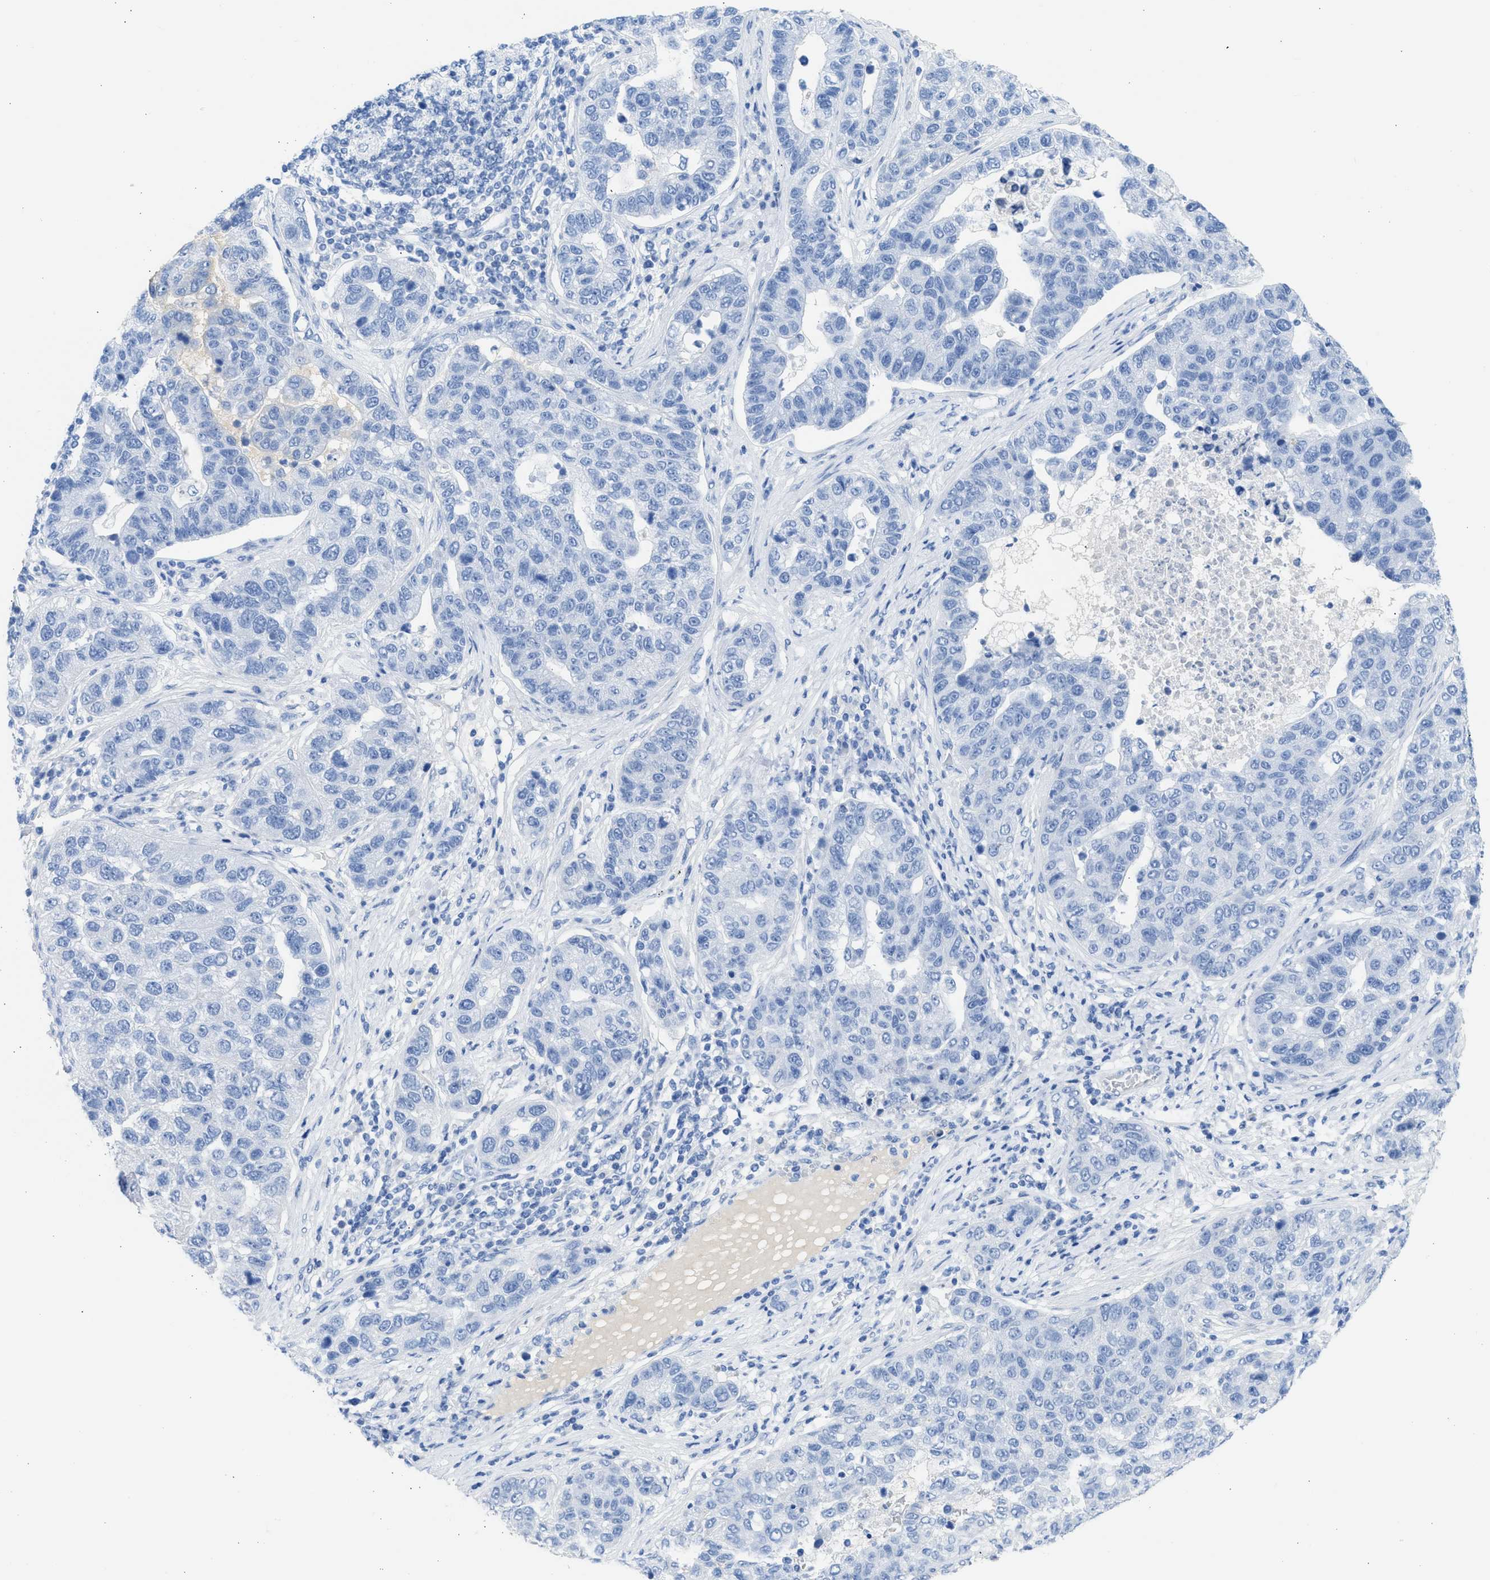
{"staining": {"intensity": "negative", "quantity": "none", "location": "none"}, "tissue": "pancreatic cancer", "cell_type": "Tumor cells", "image_type": "cancer", "snomed": [{"axis": "morphology", "description": "Adenocarcinoma, NOS"}, {"axis": "topography", "description": "Pancreas"}], "caption": "This is an IHC micrograph of pancreatic cancer (adenocarcinoma). There is no staining in tumor cells.", "gene": "SPATA3", "patient": {"sex": "female", "age": 61}}